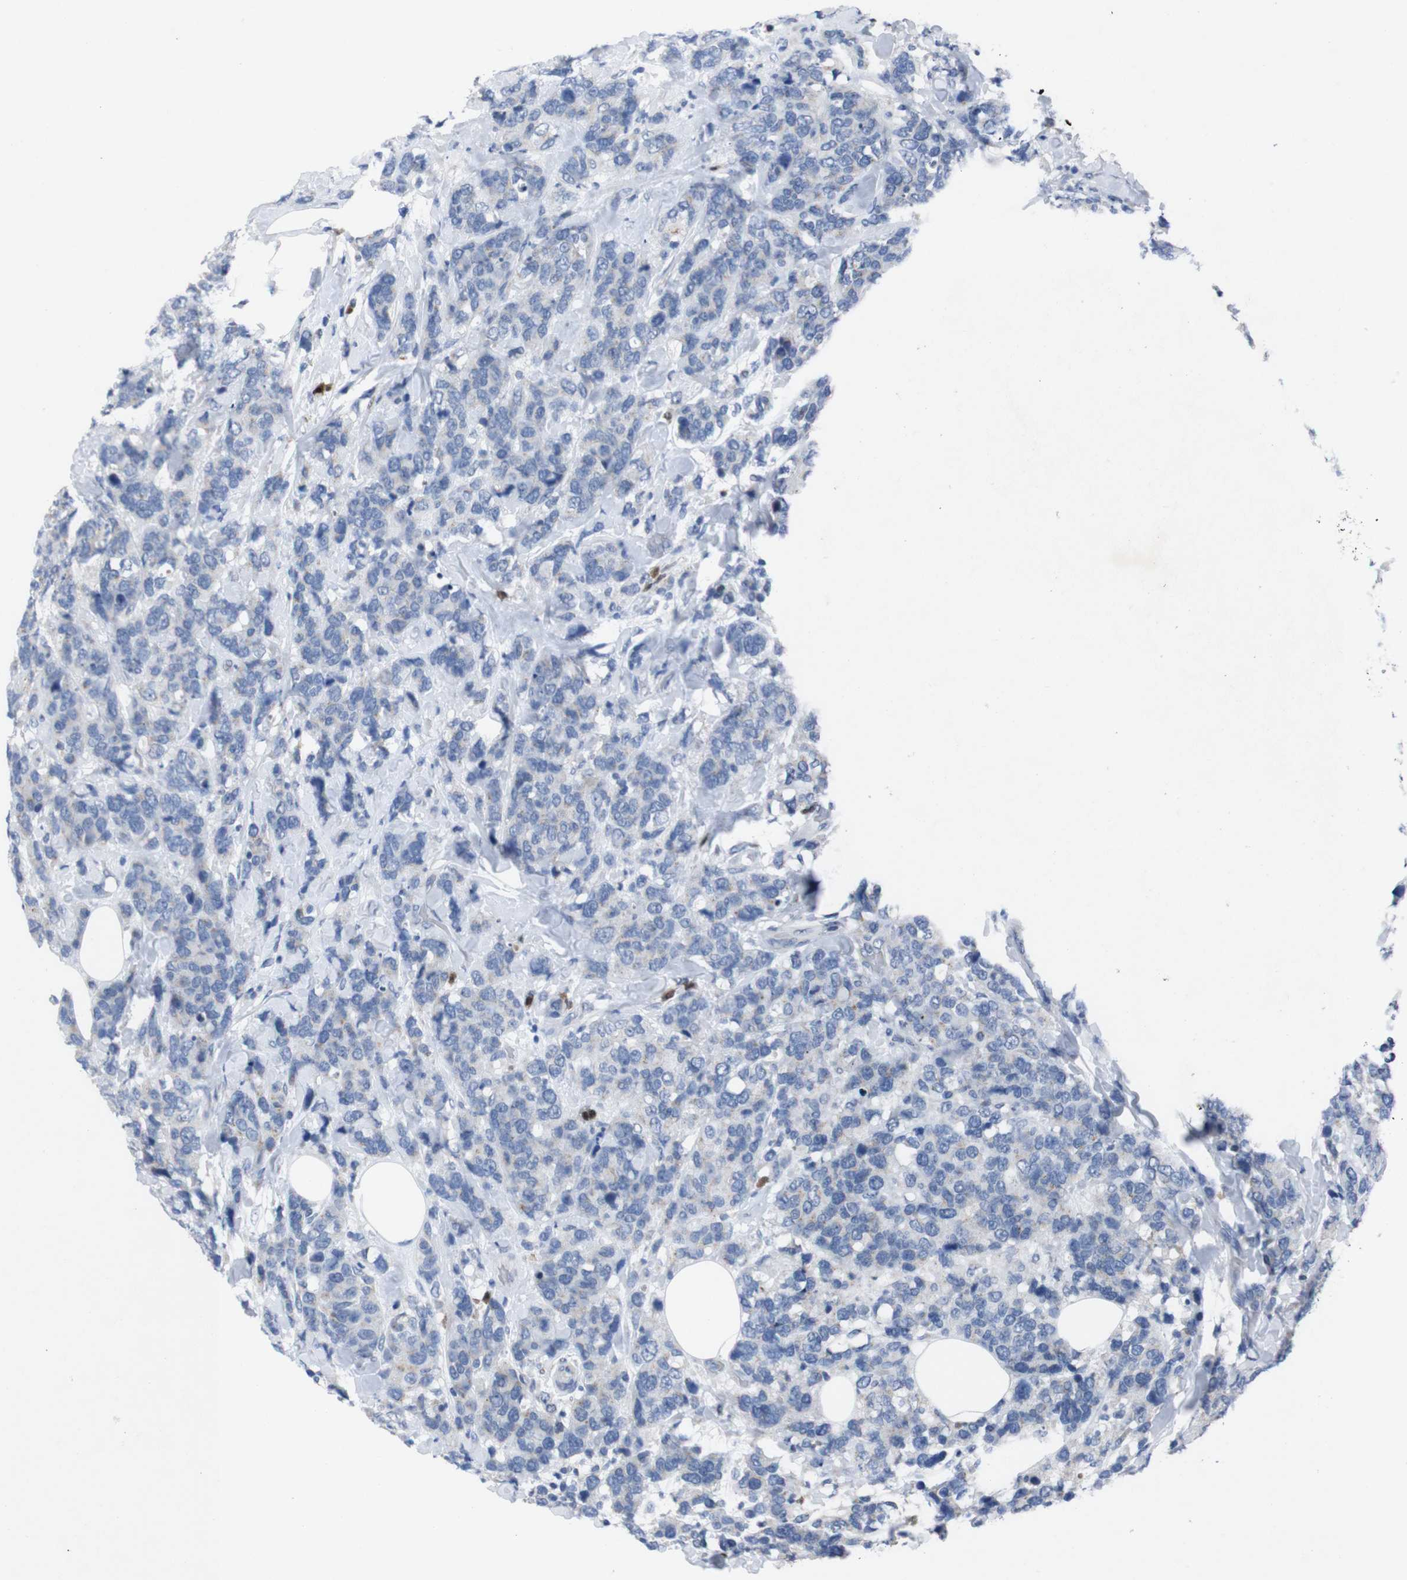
{"staining": {"intensity": "negative", "quantity": "none", "location": "none"}, "tissue": "breast cancer", "cell_type": "Tumor cells", "image_type": "cancer", "snomed": [{"axis": "morphology", "description": "Lobular carcinoma"}, {"axis": "topography", "description": "Breast"}], "caption": "This is an immunohistochemistry image of human lobular carcinoma (breast). There is no staining in tumor cells.", "gene": "IRF4", "patient": {"sex": "female", "age": 59}}